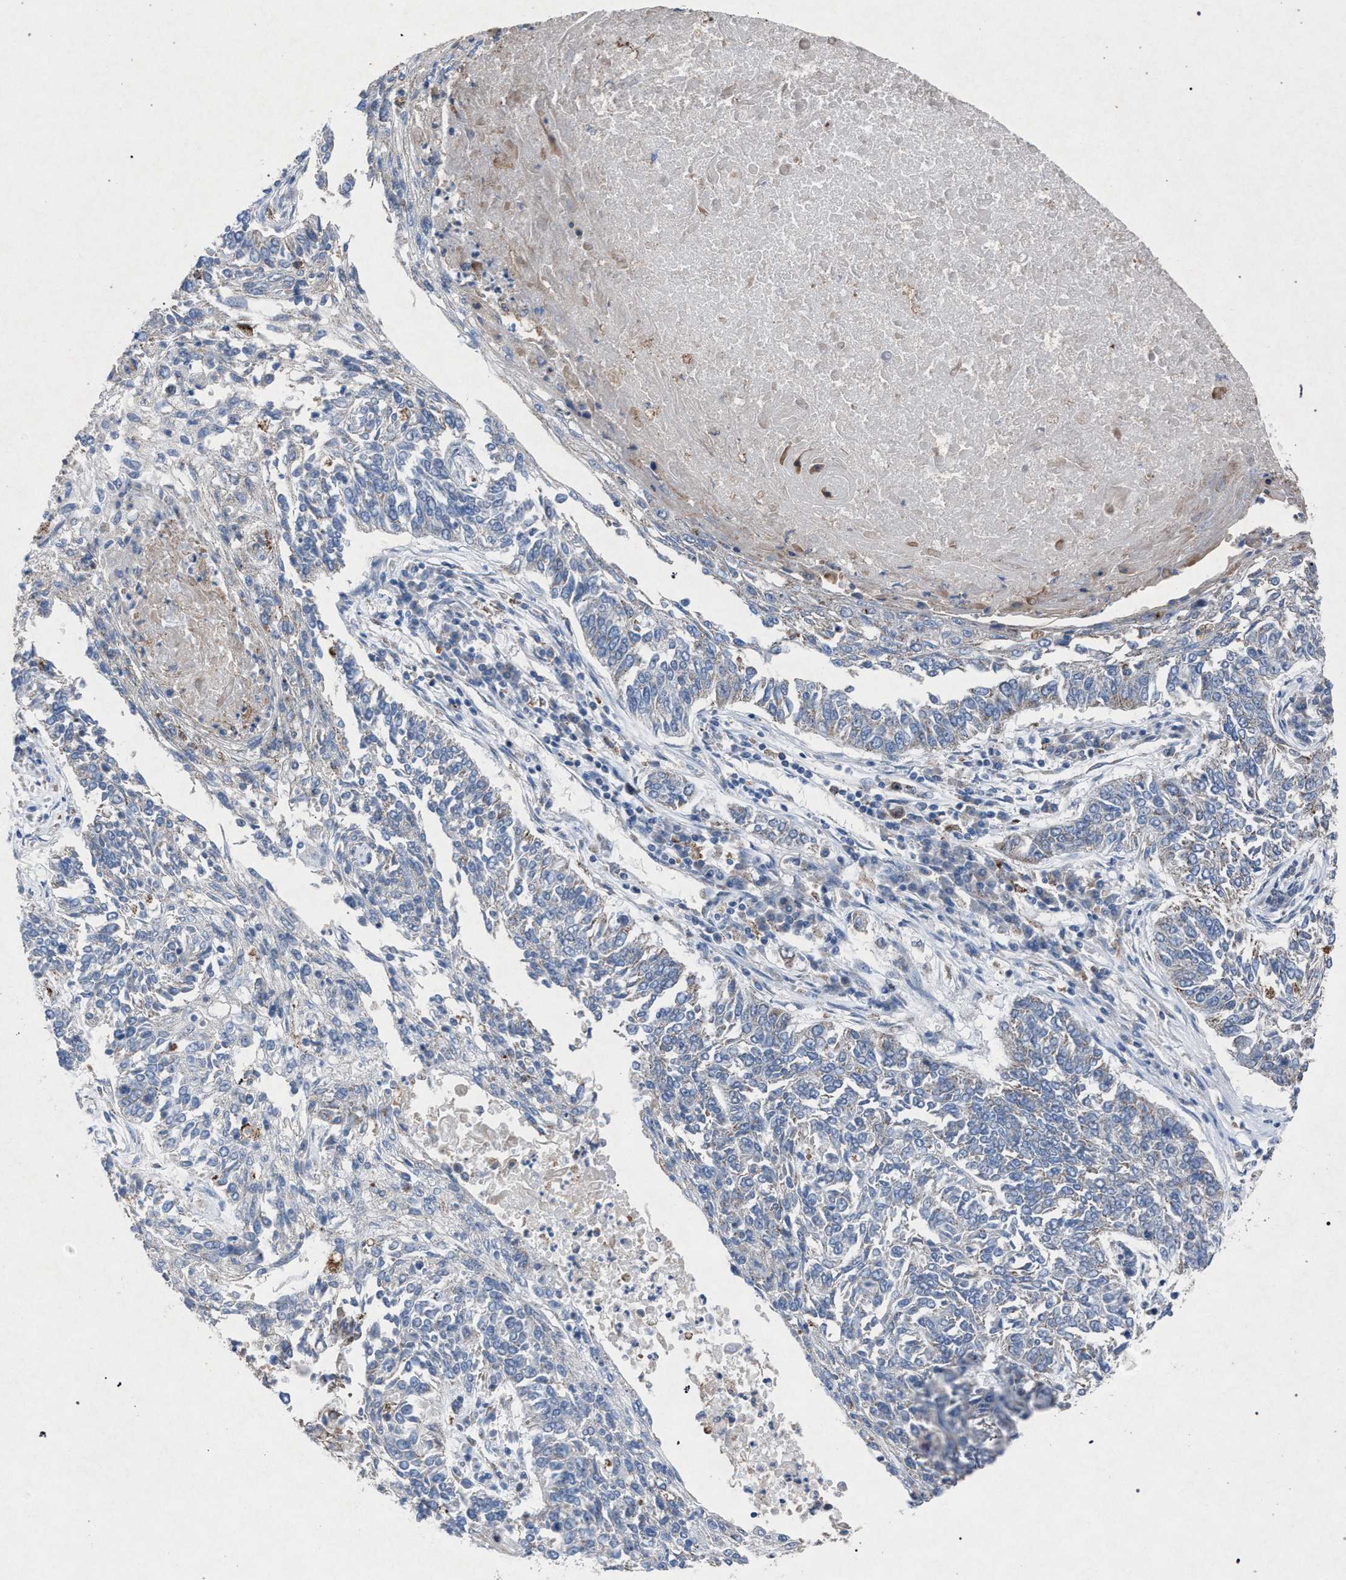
{"staining": {"intensity": "weak", "quantity": "<25%", "location": "cytoplasmic/membranous"}, "tissue": "lung cancer", "cell_type": "Tumor cells", "image_type": "cancer", "snomed": [{"axis": "morphology", "description": "Normal tissue, NOS"}, {"axis": "morphology", "description": "Squamous cell carcinoma, NOS"}, {"axis": "topography", "description": "Cartilage tissue"}, {"axis": "topography", "description": "Bronchus"}, {"axis": "topography", "description": "Lung"}], "caption": "Tumor cells are negative for protein expression in human squamous cell carcinoma (lung).", "gene": "HSD17B4", "patient": {"sex": "female", "age": 49}}